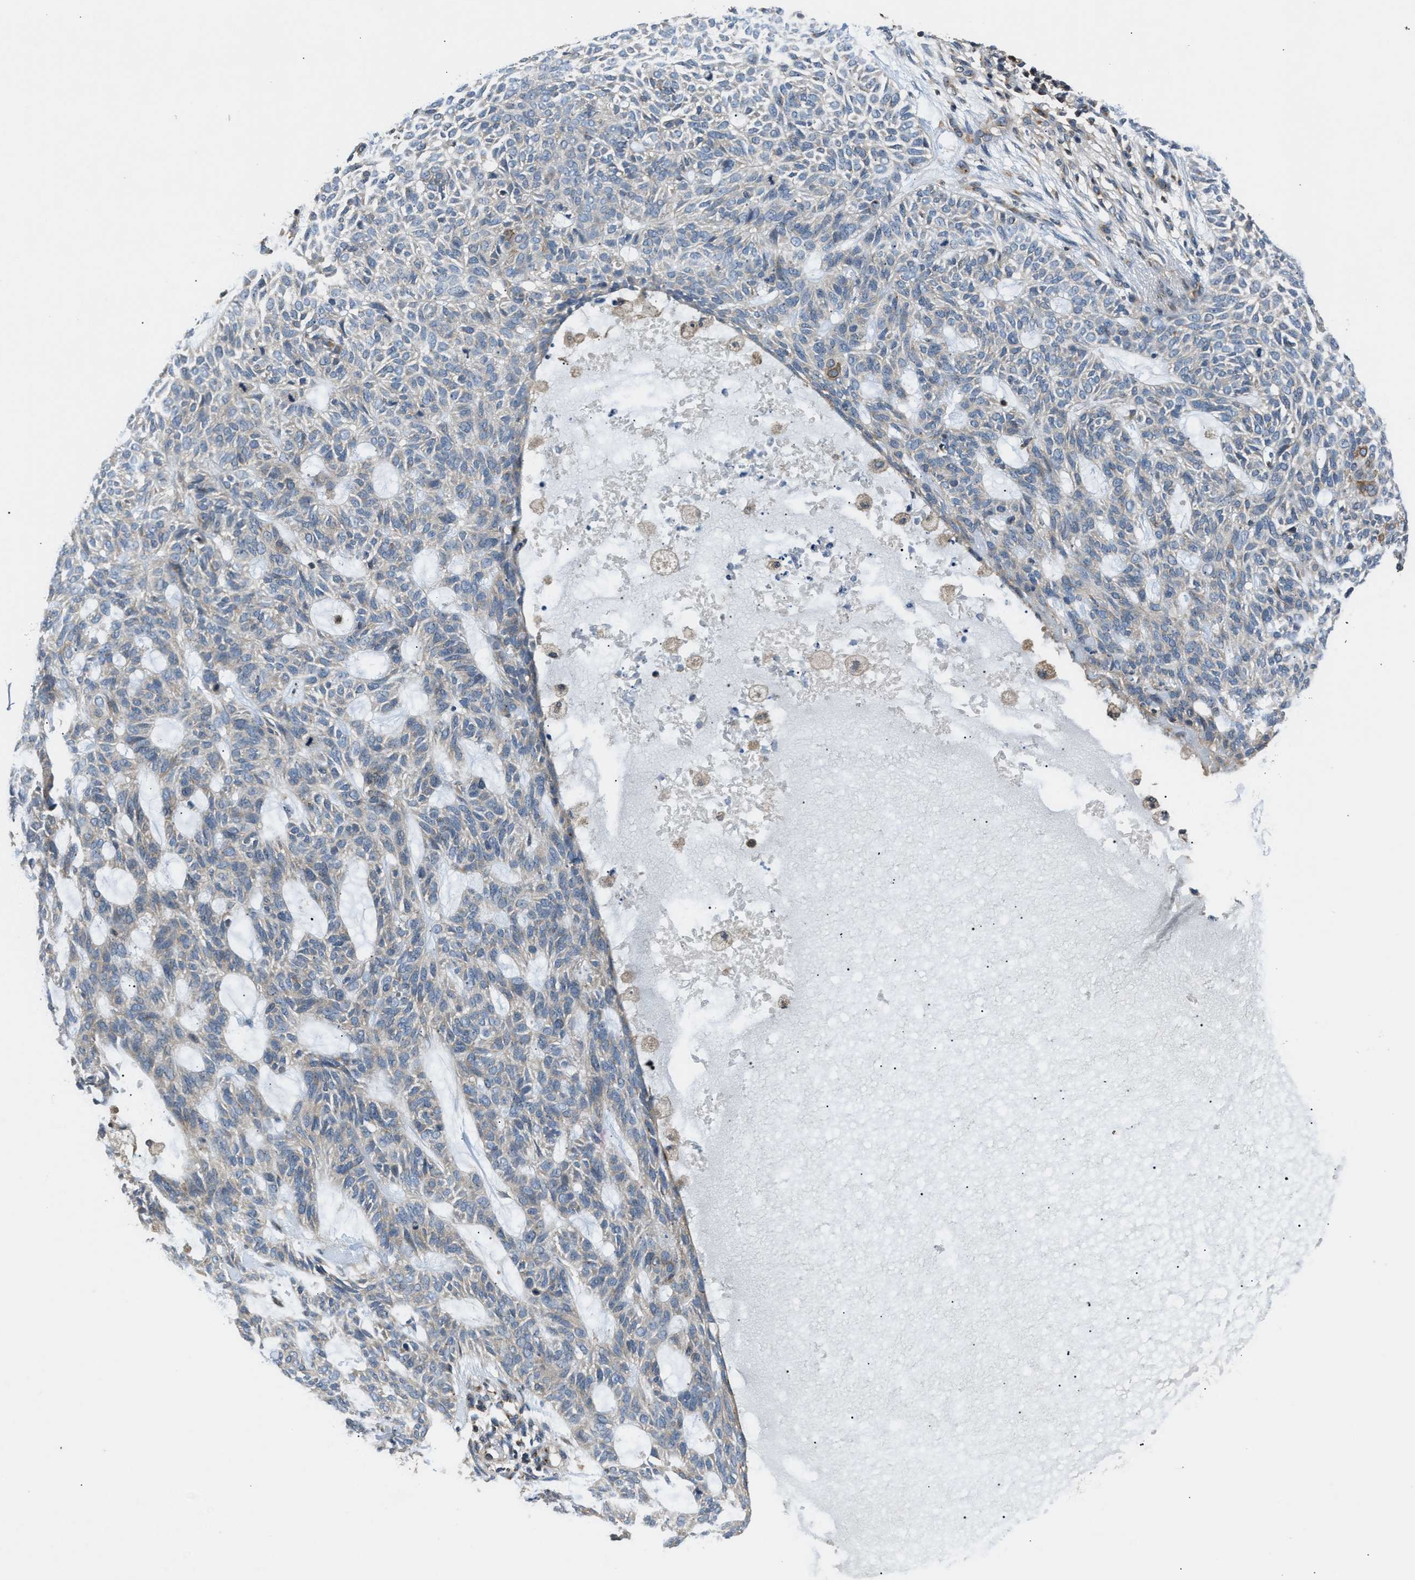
{"staining": {"intensity": "negative", "quantity": "none", "location": "none"}, "tissue": "skin cancer", "cell_type": "Tumor cells", "image_type": "cancer", "snomed": [{"axis": "morphology", "description": "Basal cell carcinoma"}, {"axis": "topography", "description": "Skin"}], "caption": "Immunohistochemical staining of skin basal cell carcinoma shows no significant positivity in tumor cells.", "gene": "CHUK", "patient": {"sex": "male", "age": 87}}